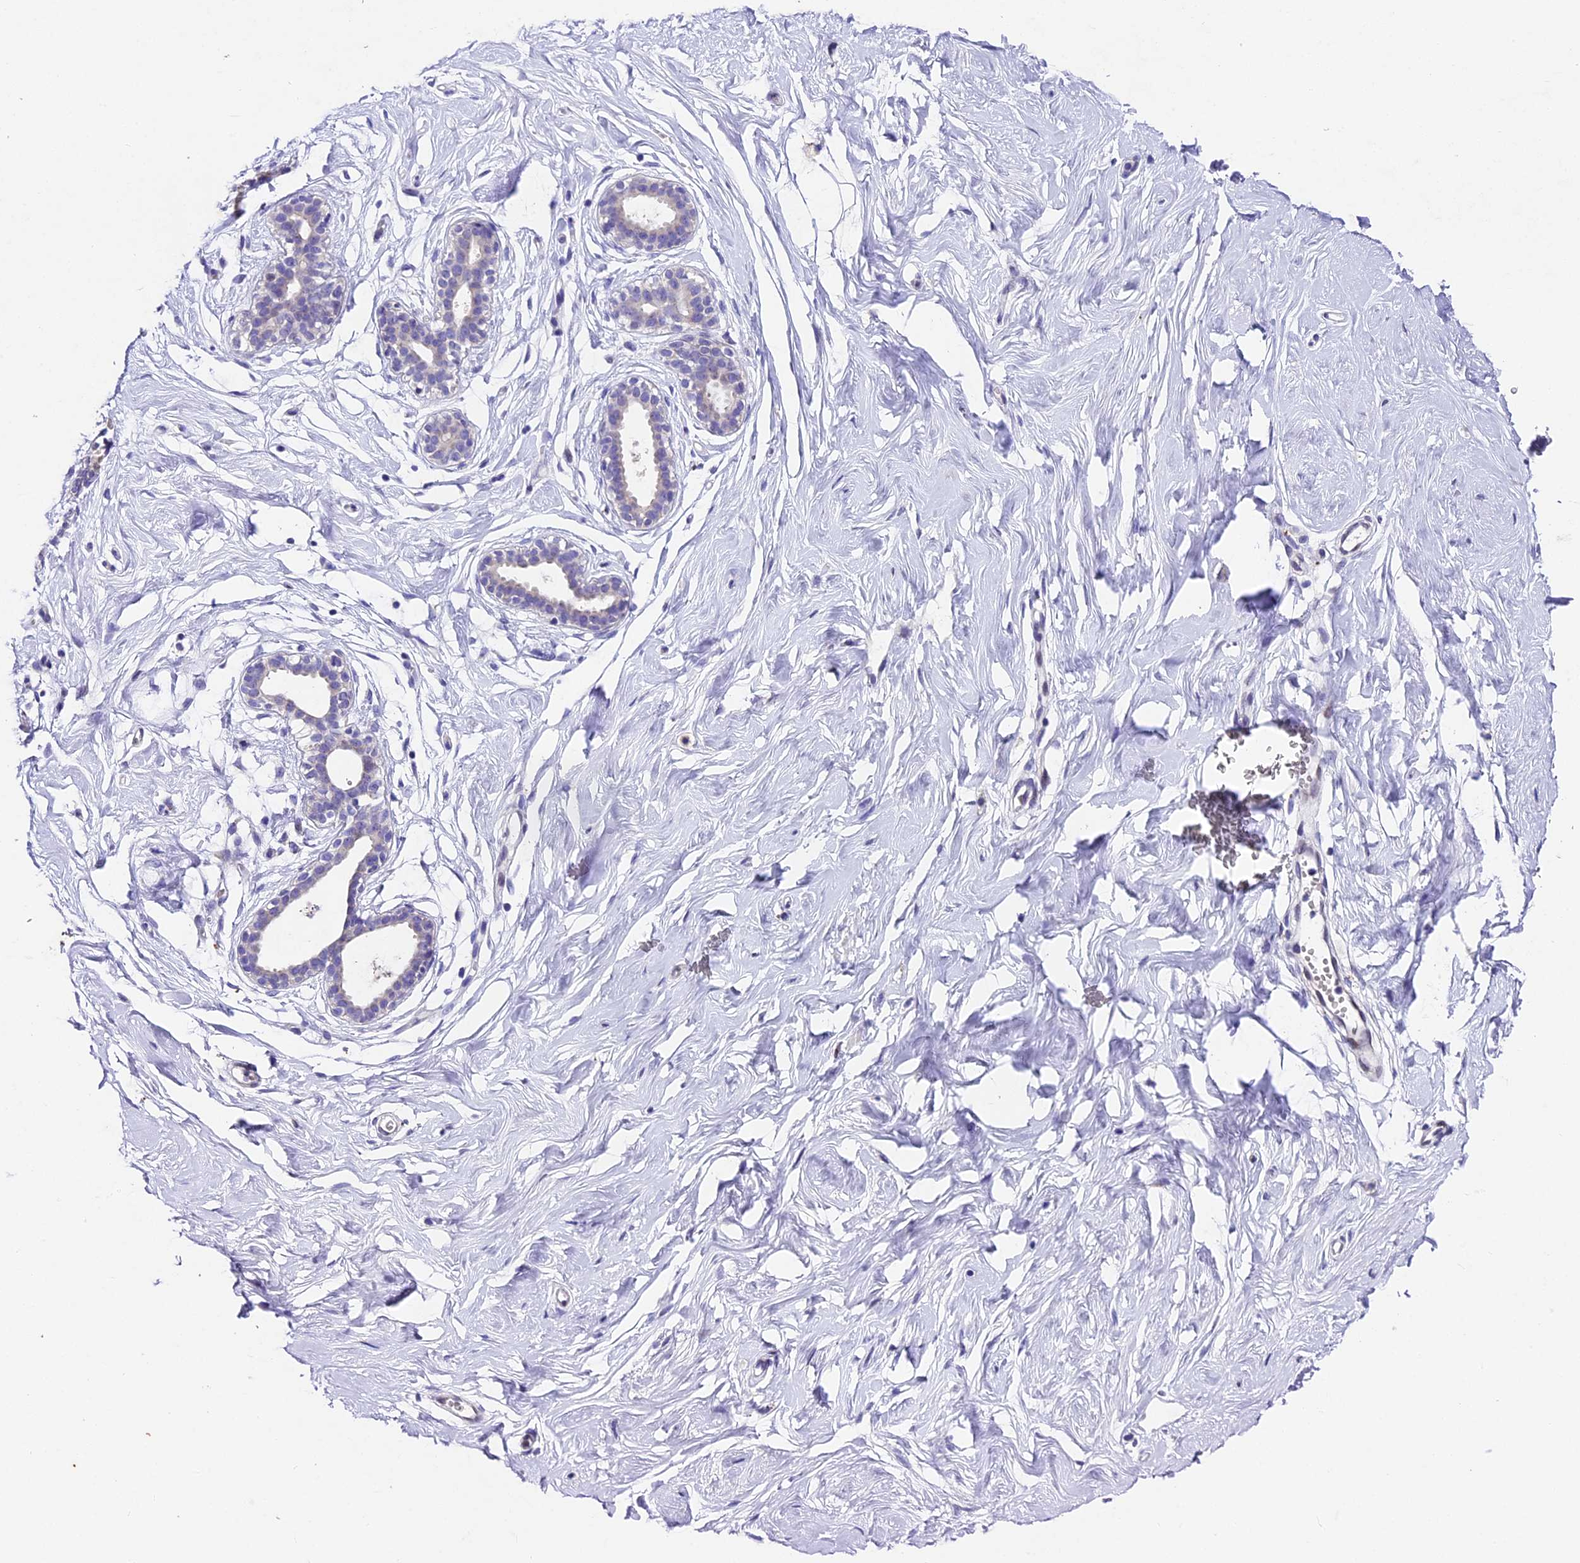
{"staining": {"intensity": "weak", "quantity": ">75%", "location": "cytoplasmic/membranous"}, "tissue": "breast", "cell_type": "Adipocytes", "image_type": "normal", "snomed": [{"axis": "morphology", "description": "Normal tissue, NOS"}, {"axis": "morphology", "description": "Adenoma, NOS"}, {"axis": "topography", "description": "Breast"}], "caption": "Weak cytoplasmic/membranous positivity is seen in approximately >75% of adipocytes in unremarkable breast. The staining is performed using DAB brown chromogen to label protein expression. The nuclei are counter-stained blue using hematoxylin.", "gene": "IFT140", "patient": {"sex": "female", "age": 23}}